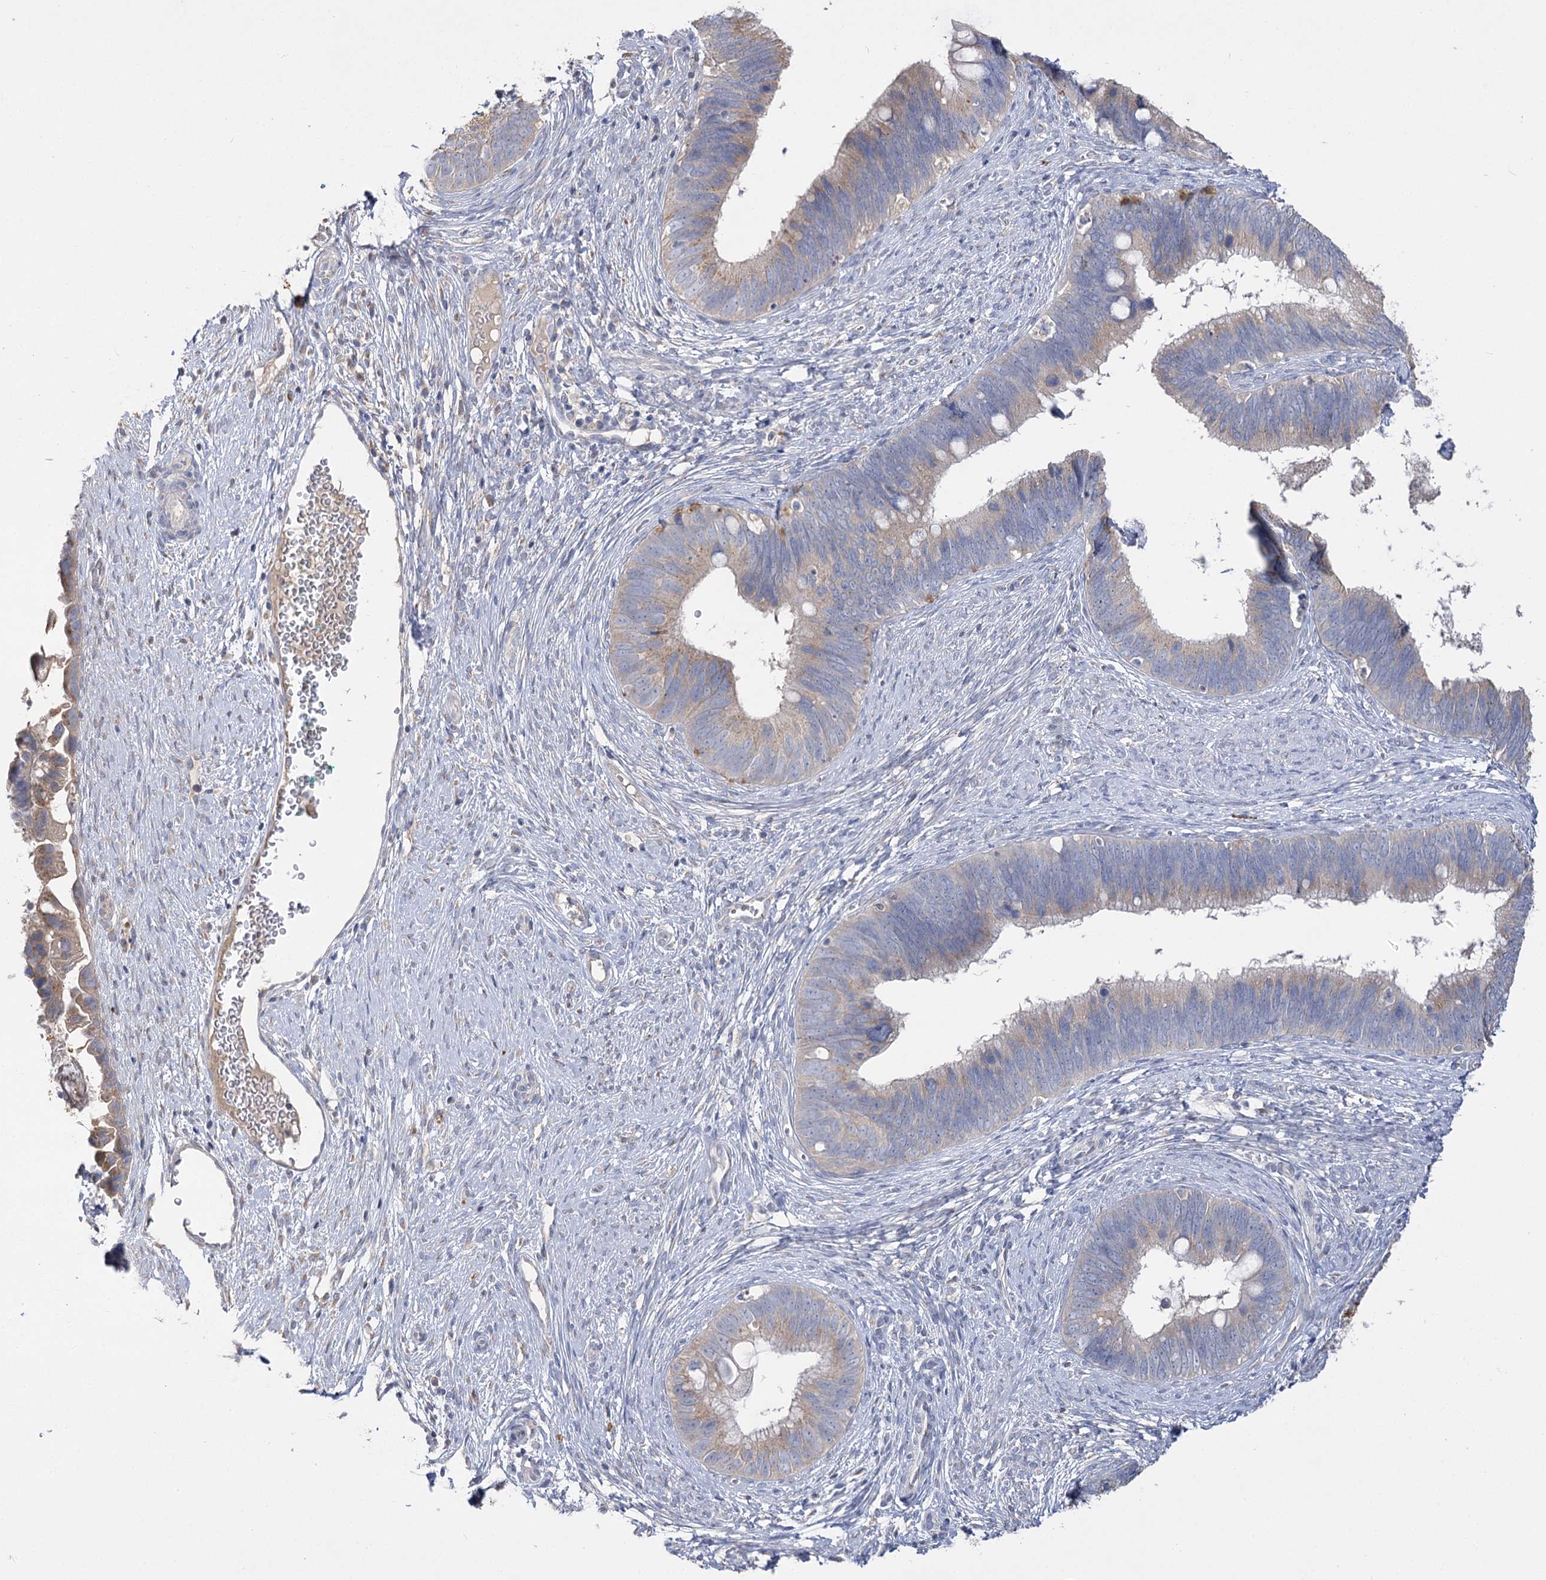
{"staining": {"intensity": "weak", "quantity": "25%-75%", "location": "cytoplasmic/membranous"}, "tissue": "cervical cancer", "cell_type": "Tumor cells", "image_type": "cancer", "snomed": [{"axis": "morphology", "description": "Adenocarcinoma, NOS"}, {"axis": "topography", "description": "Cervix"}], "caption": "The immunohistochemical stain shows weak cytoplasmic/membranous positivity in tumor cells of cervical cancer tissue.", "gene": "IL1RAP", "patient": {"sex": "female", "age": 42}}